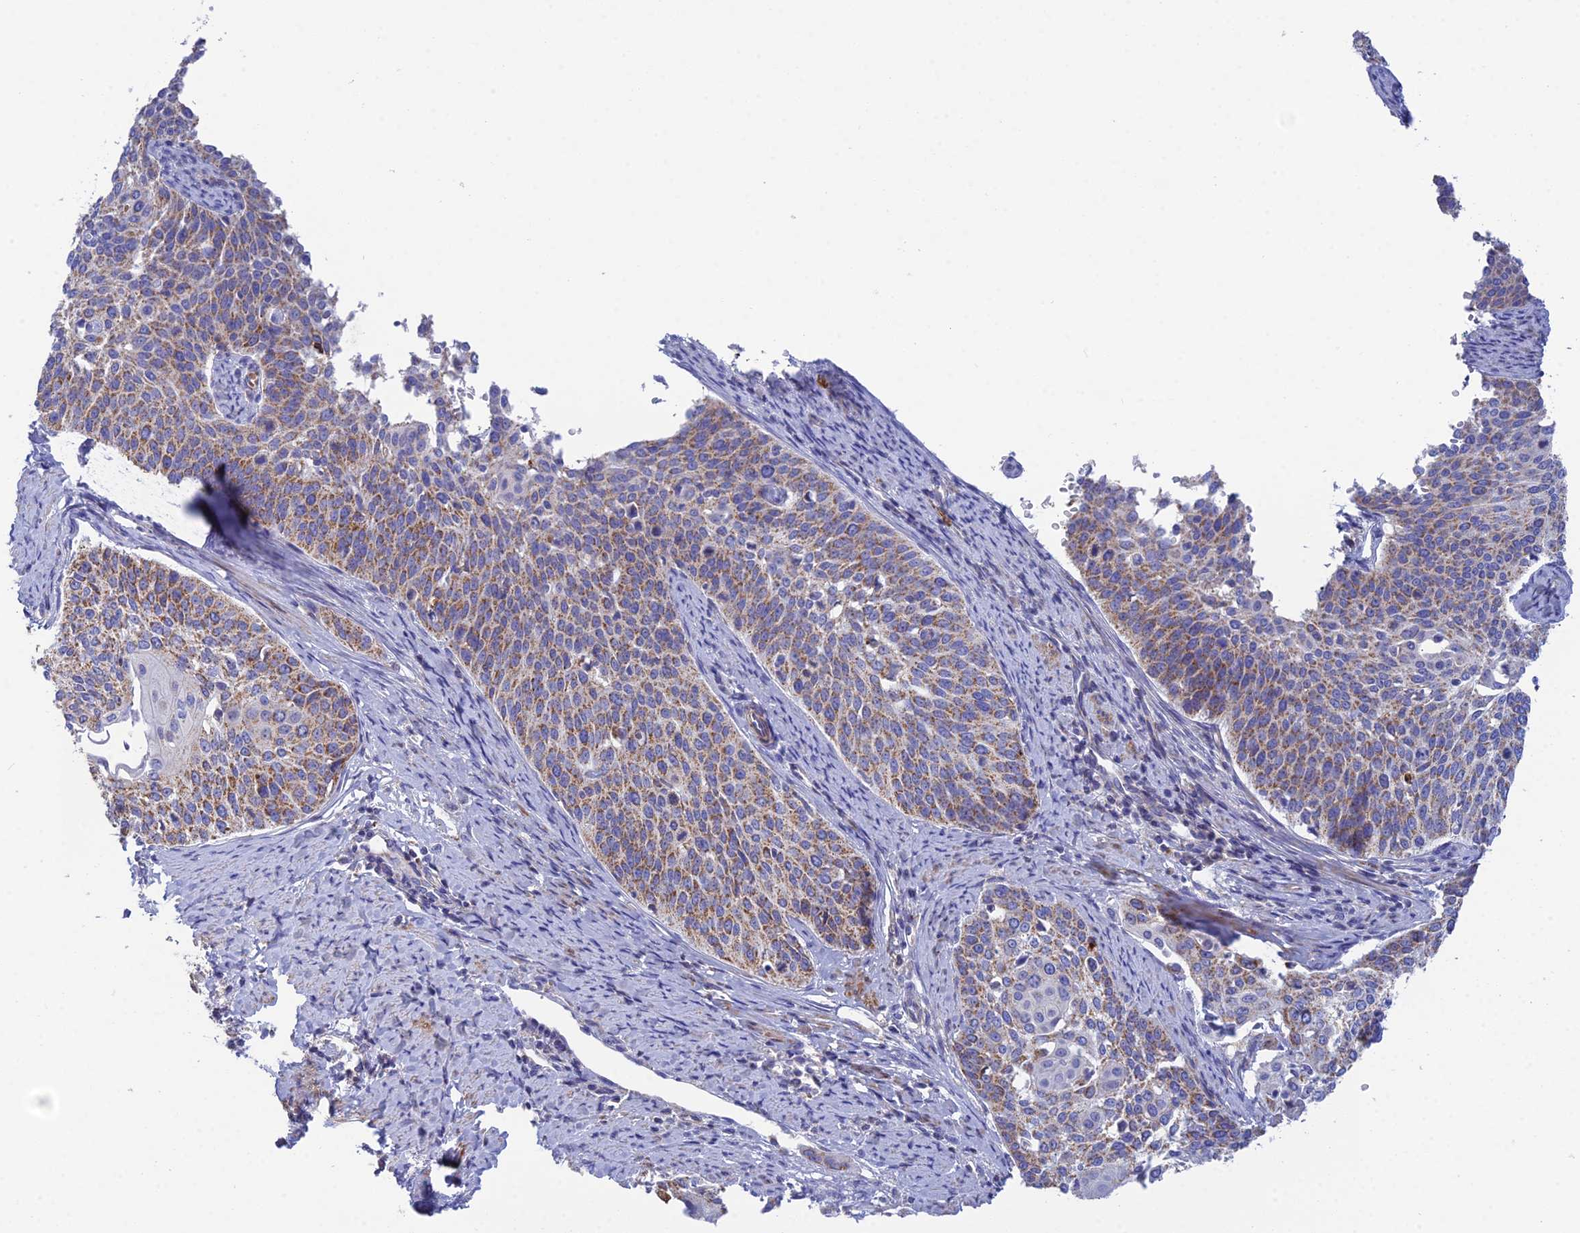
{"staining": {"intensity": "moderate", "quantity": ">75%", "location": "cytoplasmic/membranous"}, "tissue": "cervical cancer", "cell_type": "Tumor cells", "image_type": "cancer", "snomed": [{"axis": "morphology", "description": "Squamous cell carcinoma, NOS"}, {"axis": "topography", "description": "Cervix"}], "caption": "Cervical cancer stained with immunohistochemistry shows moderate cytoplasmic/membranous staining in about >75% of tumor cells.", "gene": "CSPG4", "patient": {"sex": "female", "age": 44}}